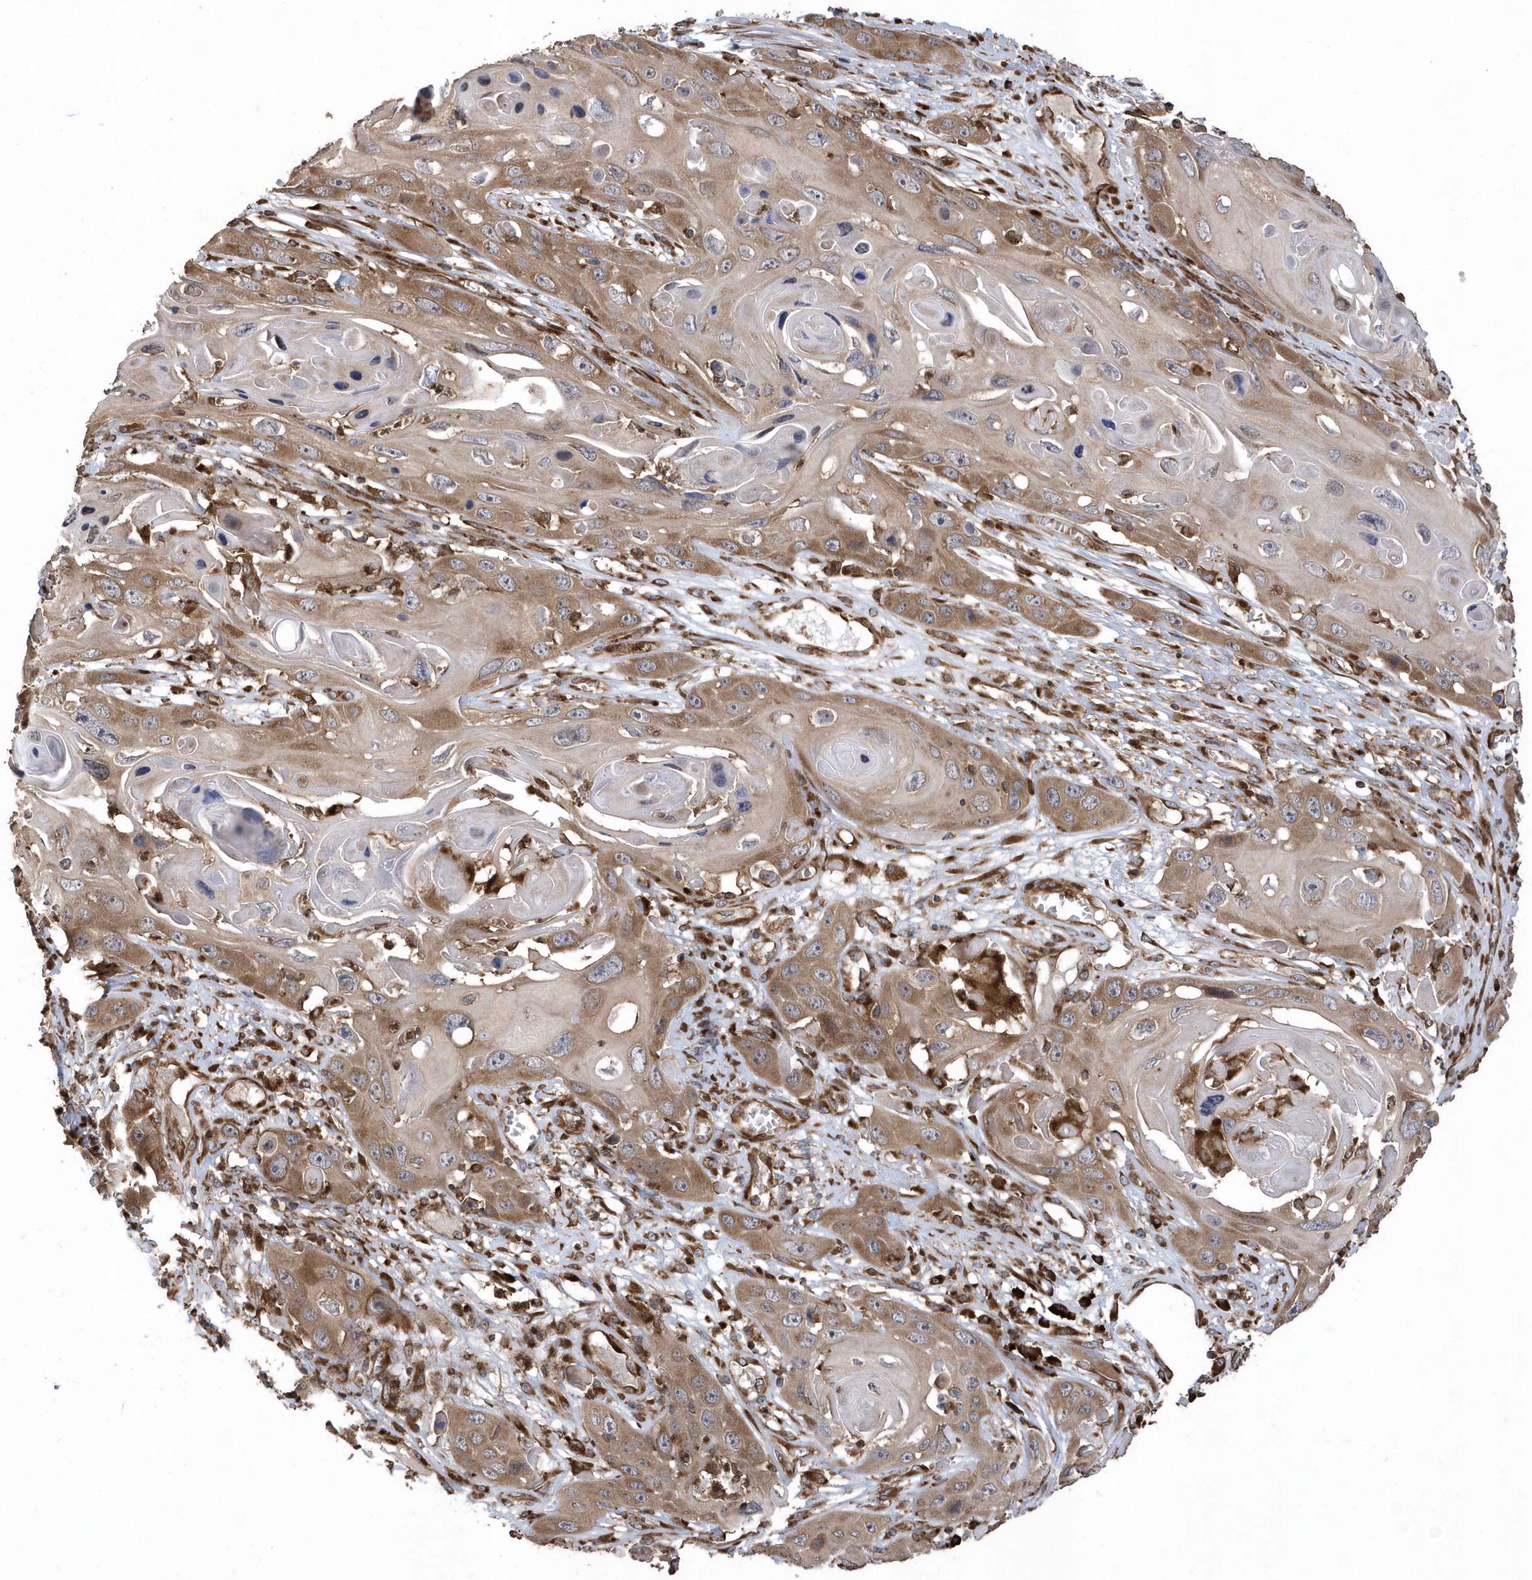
{"staining": {"intensity": "moderate", "quantity": ">75%", "location": "cytoplasmic/membranous"}, "tissue": "skin cancer", "cell_type": "Tumor cells", "image_type": "cancer", "snomed": [{"axis": "morphology", "description": "Squamous cell carcinoma, NOS"}, {"axis": "topography", "description": "Skin"}], "caption": "Immunohistochemical staining of human skin cancer (squamous cell carcinoma) exhibits moderate cytoplasmic/membranous protein expression in approximately >75% of tumor cells. (DAB (3,3'-diaminobenzidine) IHC with brightfield microscopy, high magnification).", "gene": "WASHC5", "patient": {"sex": "male", "age": 55}}